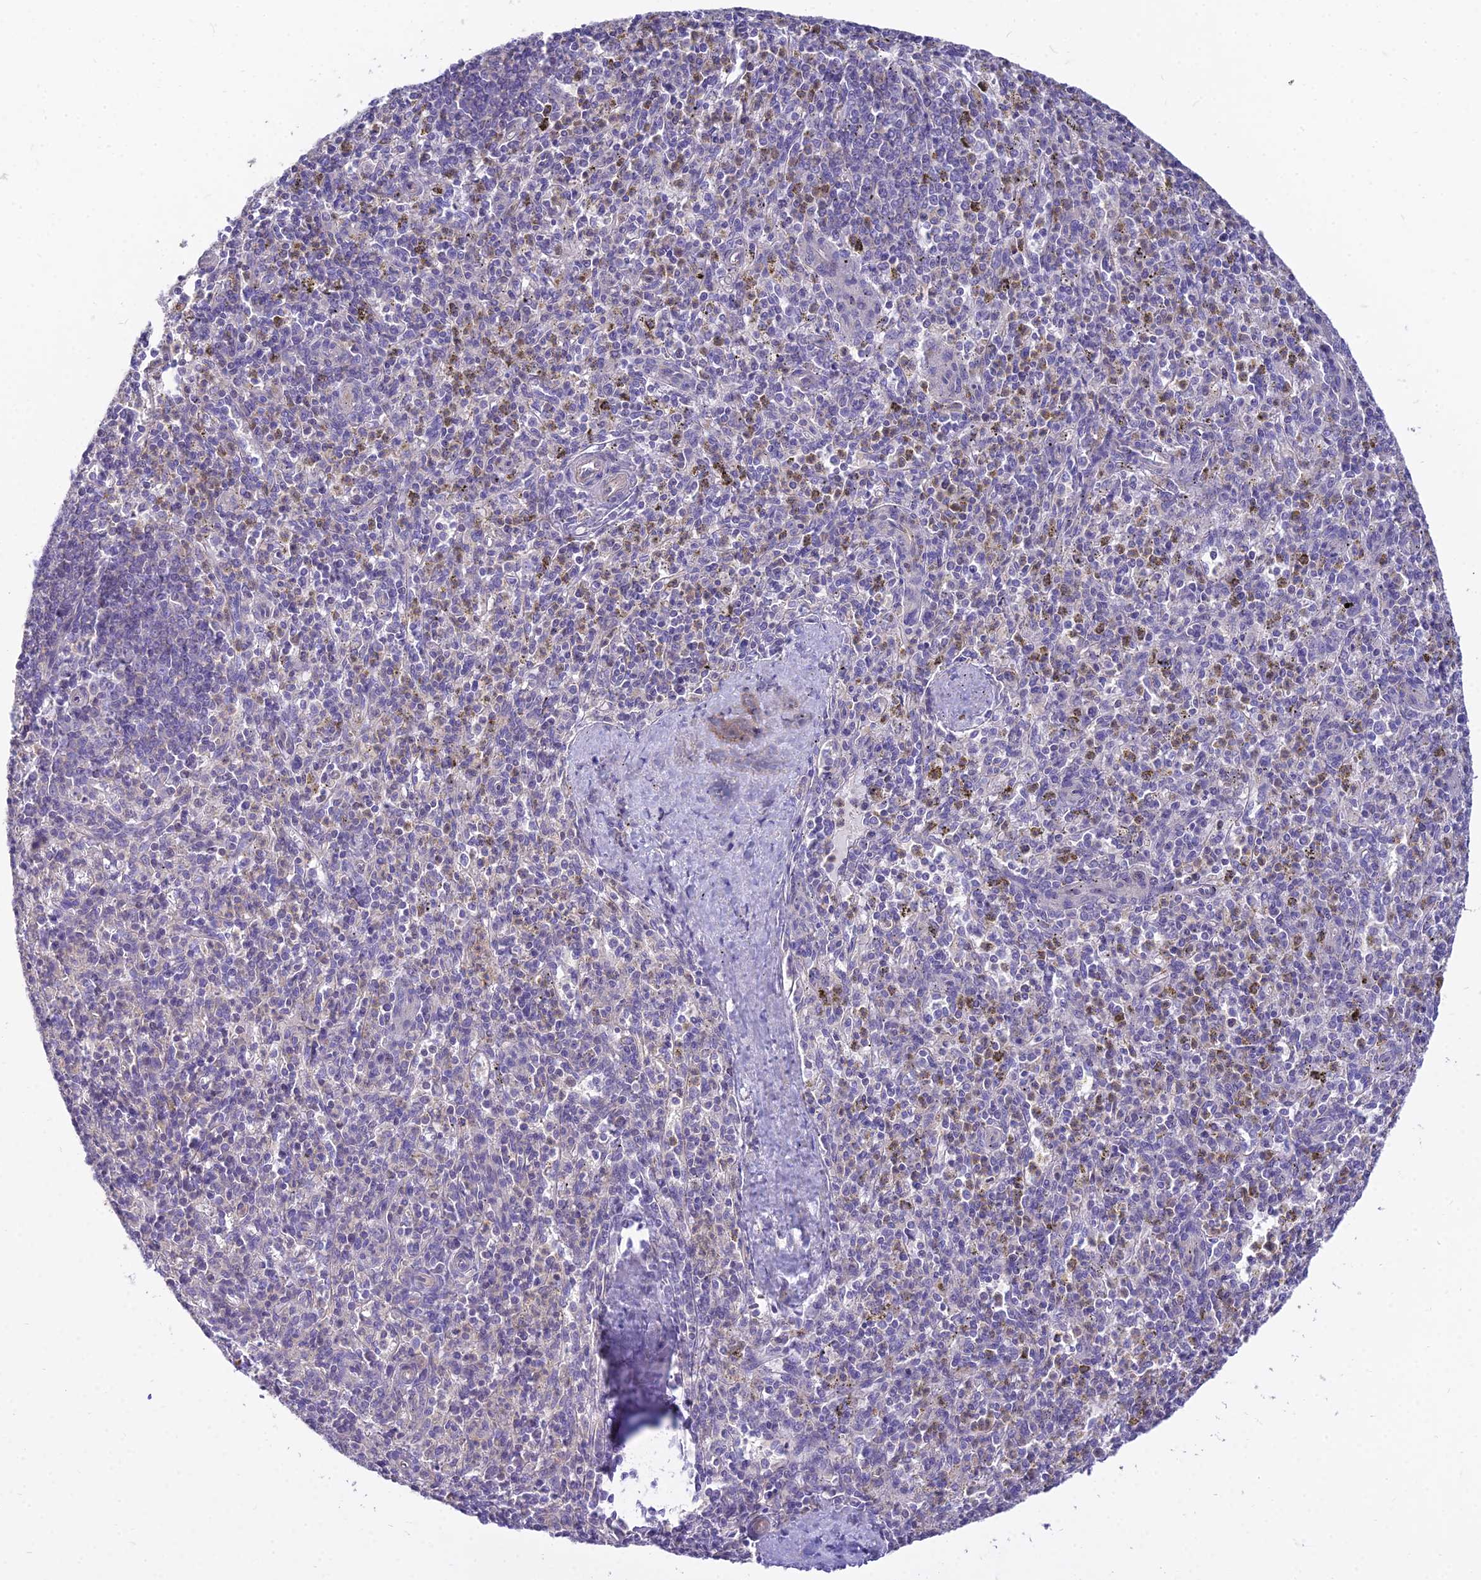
{"staining": {"intensity": "negative", "quantity": "none", "location": "none"}, "tissue": "spleen", "cell_type": "Cells in red pulp", "image_type": "normal", "snomed": [{"axis": "morphology", "description": "Normal tissue, NOS"}, {"axis": "topography", "description": "Spleen"}], "caption": "Immunohistochemistry photomicrograph of benign spleen: spleen stained with DAB (3,3'-diaminobenzidine) shows no significant protein staining in cells in red pulp.", "gene": "SMIM24", "patient": {"sex": "male", "age": 72}}